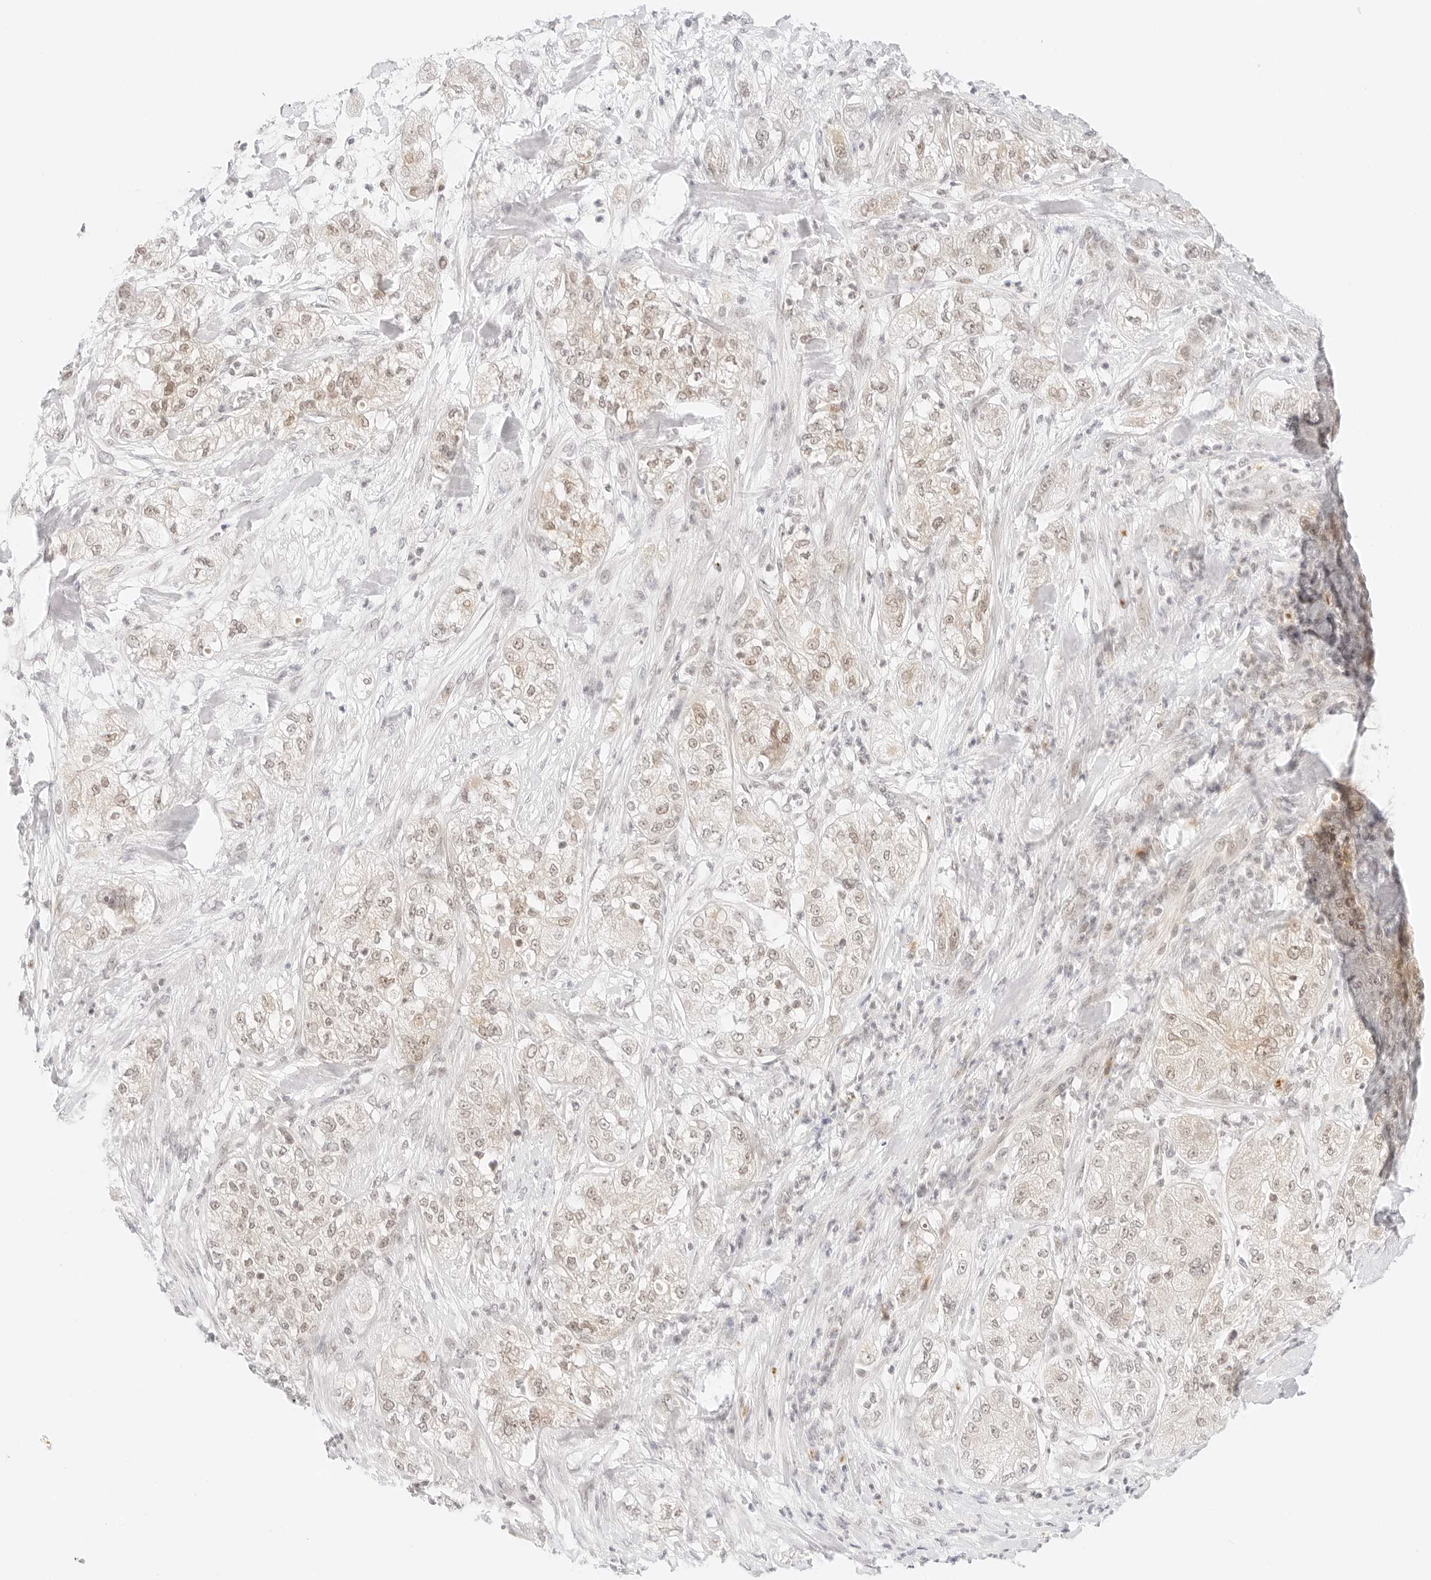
{"staining": {"intensity": "weak", "quantity": "<25%", "location": "cytoplasmic/membranous,nuclear"}, "tissue": "pancreatic cancer", "cell_type": "Tumor cells", "image_type": "cancer", "snomed": [{"axis": "morphology", "description": "Adenocarcinoma, NOS"}, {"axis": "topography", "description": "Pancreas"}], "caption": "There is no significant positivity in tumor cells of pancreatic adenocarcinoma.", "gene": "POLR3C", "patient": {"sex": "female", "age": 78}}